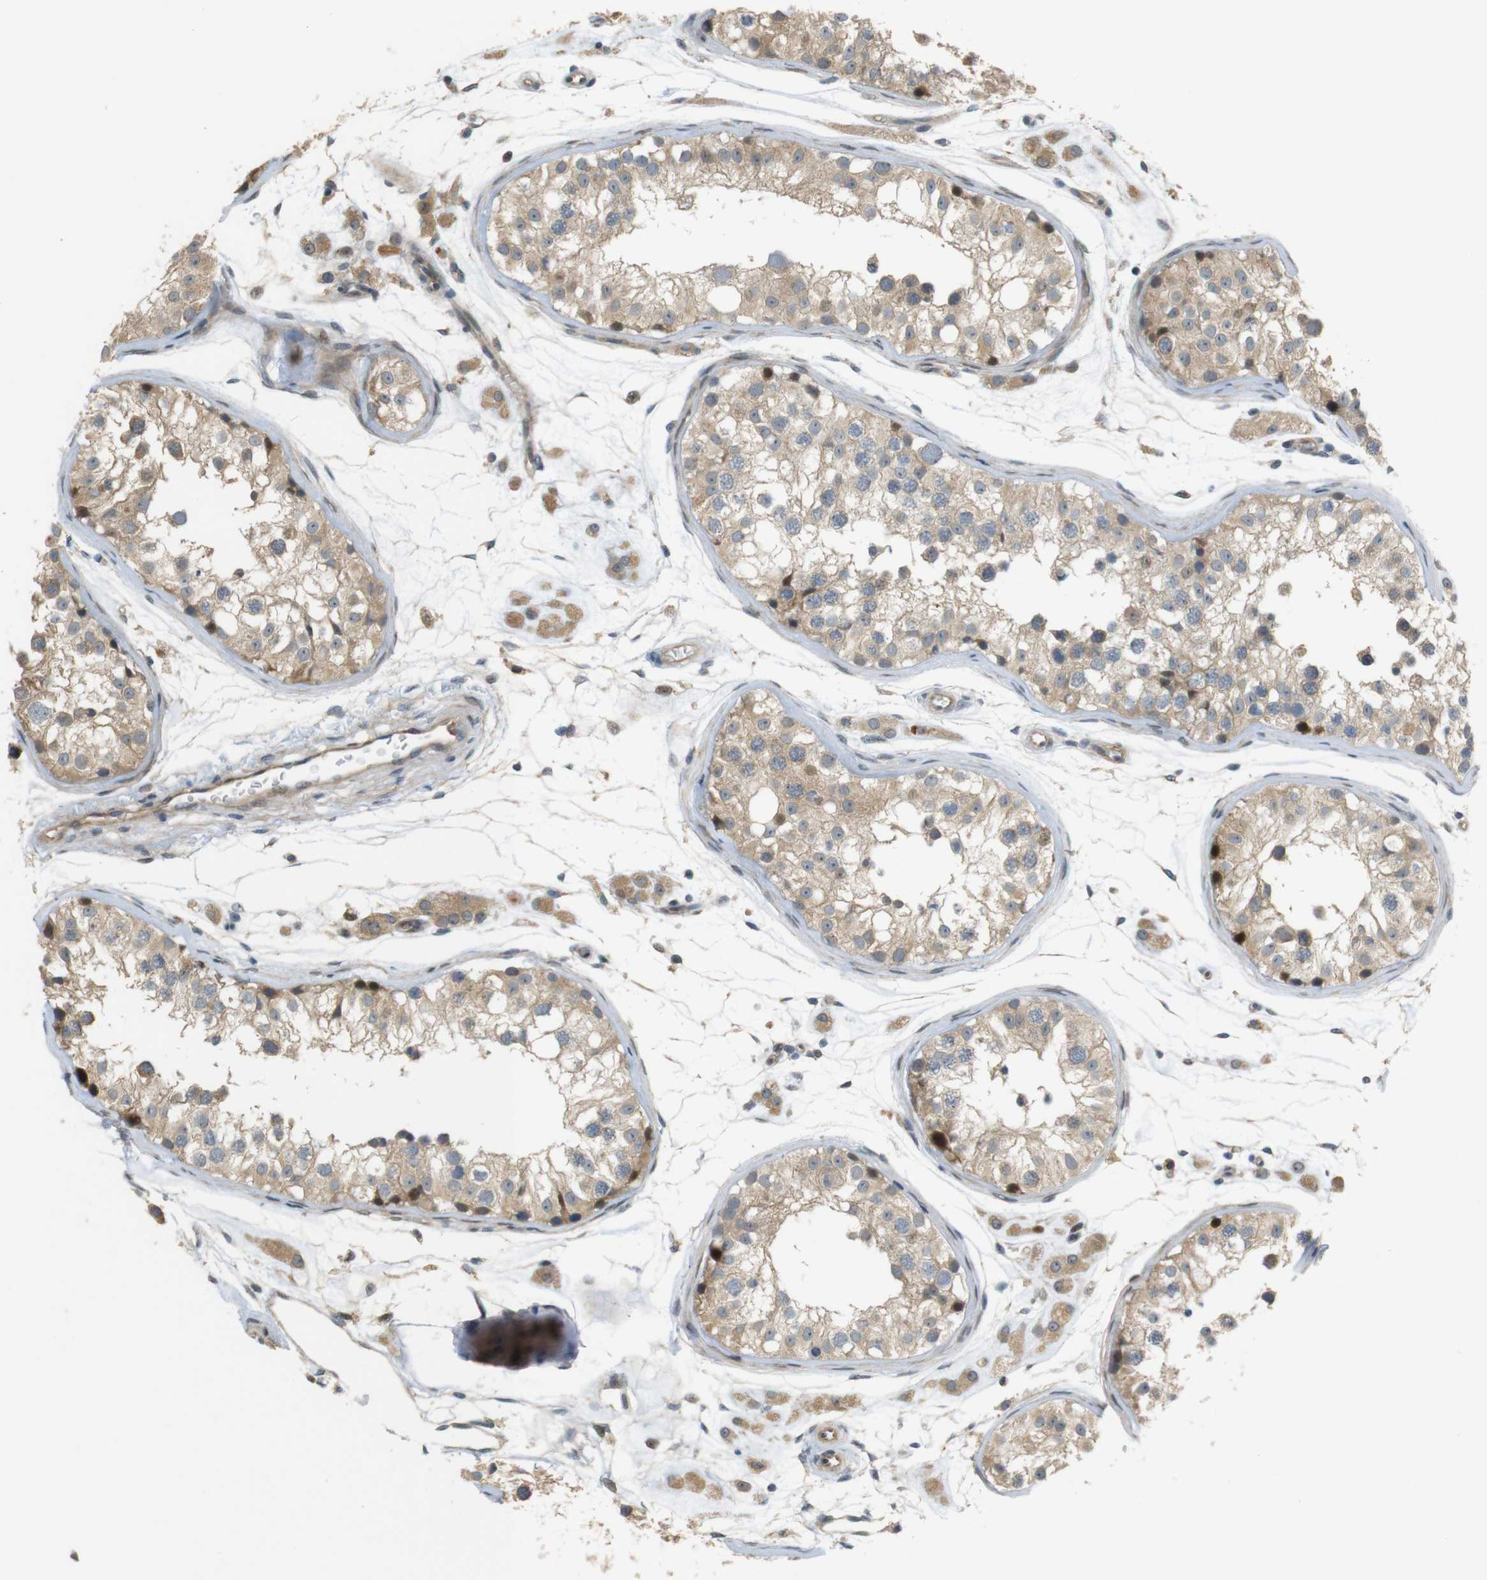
{"staining": {"intensity": "moderate", "quantity": ">75%", "location": "cytoplasmic/membranous"}, "tissue": "testis", "cell_type": "Cells in seminiferous ducts", "image_type": "normal", "snomed": [{"axis": "morphology", "description": "Normal tissue, NOS"}, {"axis": "morphology", "description": "Adenocarcinoma, metastatic, NOS"}, {"axis": "topography", "description": "Testis"}], "caption": "A brown stain labels moderate cytoplasmic/membranous expression of a protein in cells in seminiferous ducts of unremarkable testis. Using DAB (3,3'-diaminobenzidine) (brown) and hematoxylin (blue) stains, captured at high magnification using brightfield microscopy.", "gene": "TSPAN9", "patient": {"sex": "male", "age": 26}}